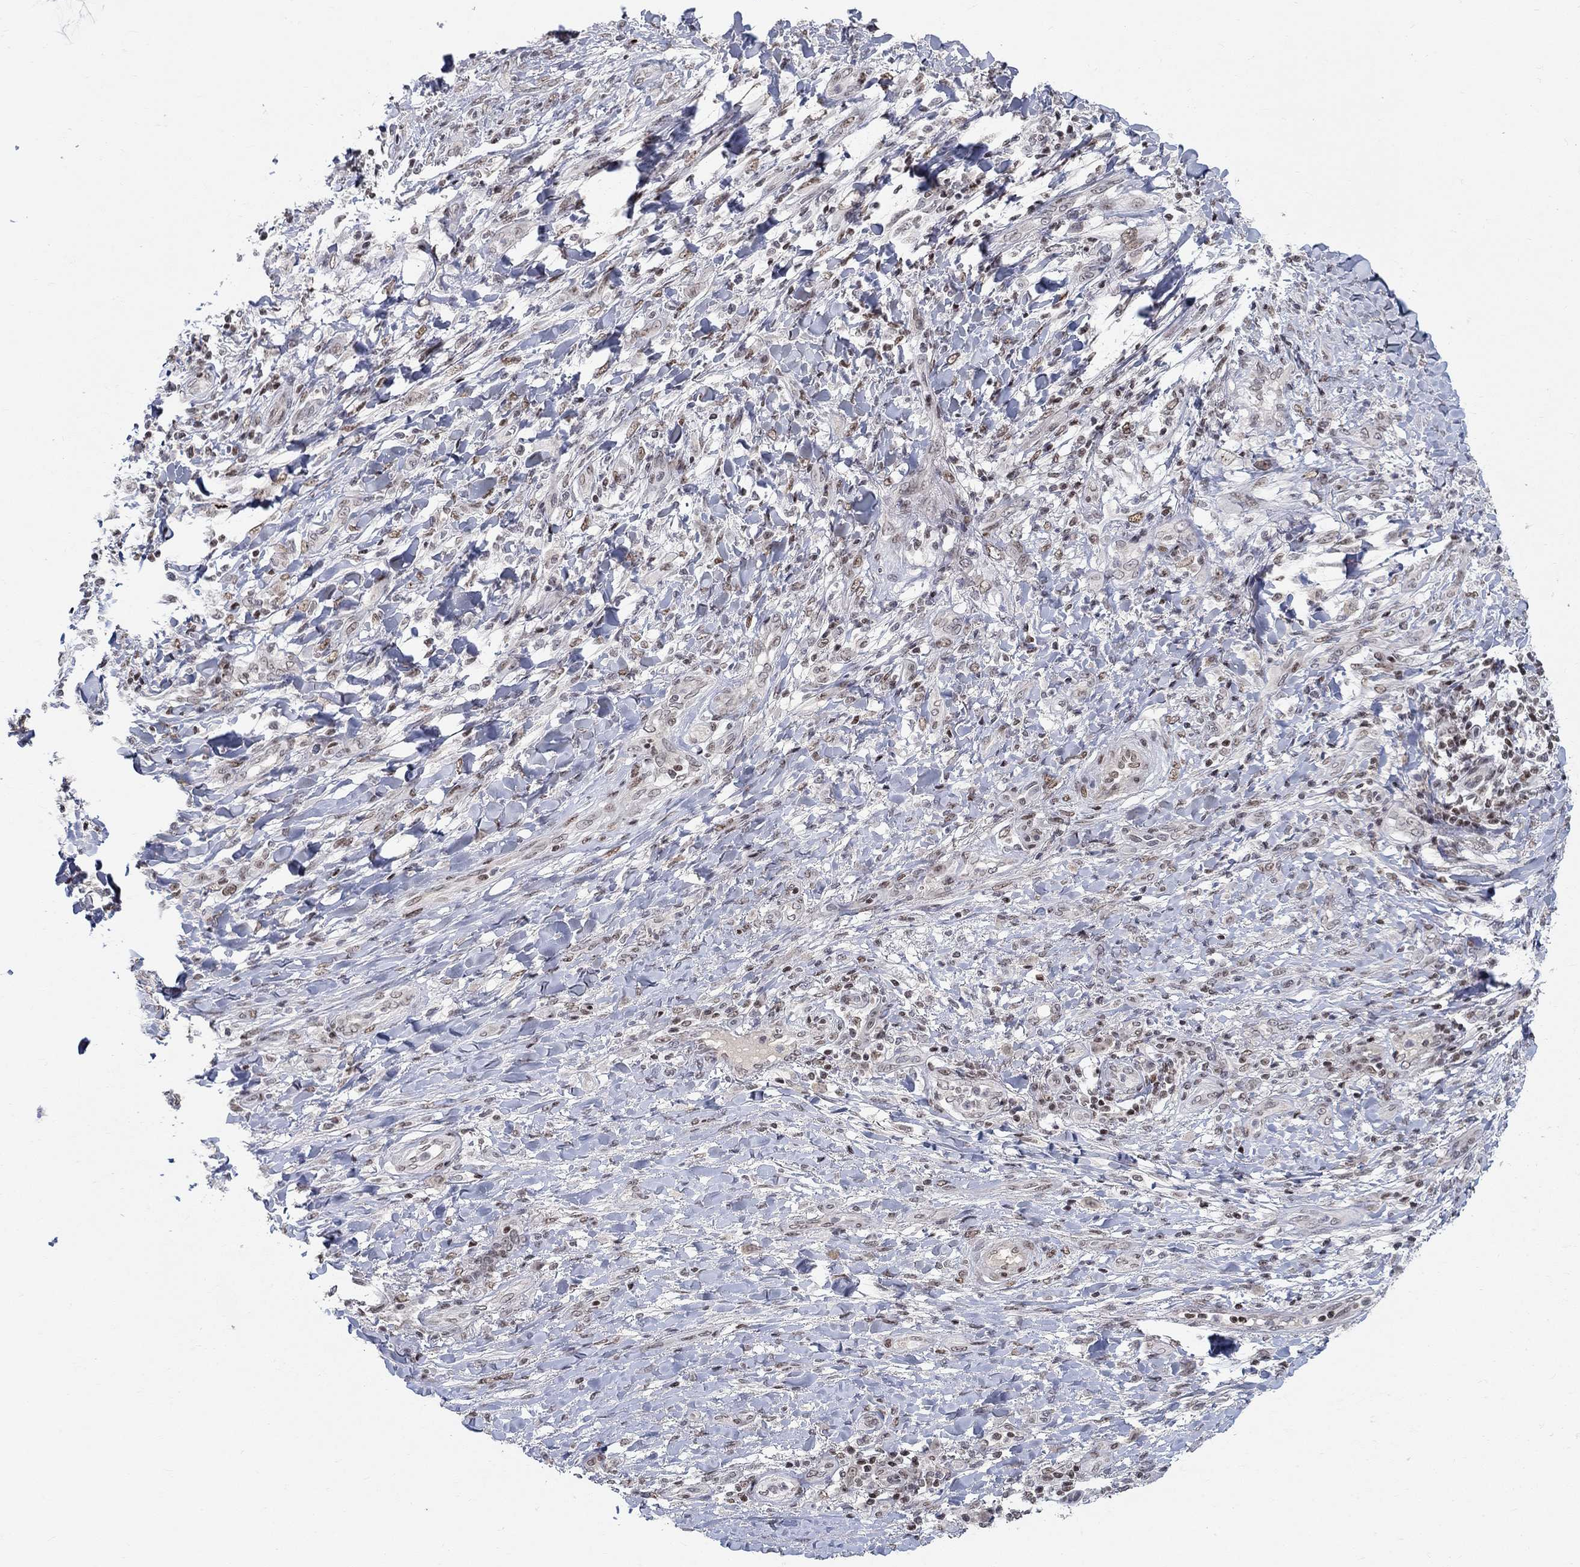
{"staining": {"intensity": "moderate", "quantity": "<25%", "location": "nuclear"}, "tissue": "skin cancer", "cell_type": "Tumor cells", "image_type": "cancer", "snomed": [{"axis": "morphology", "description": "Squamous cell carcinoma, NOS"}, {"axis": "topography", "description": "Skin"}], "caption": "Protein staining of squamous cell carcinoma (skin) tissue shows moderate nuclear staining in approximately <25% of tumor cells. (DAB (3,3'-diaminobenzidine) IHC, brown staining for protein, blue staining for nuclei).", "gene": "KLF12", "patient": {"sex": "male", "age": 62}}